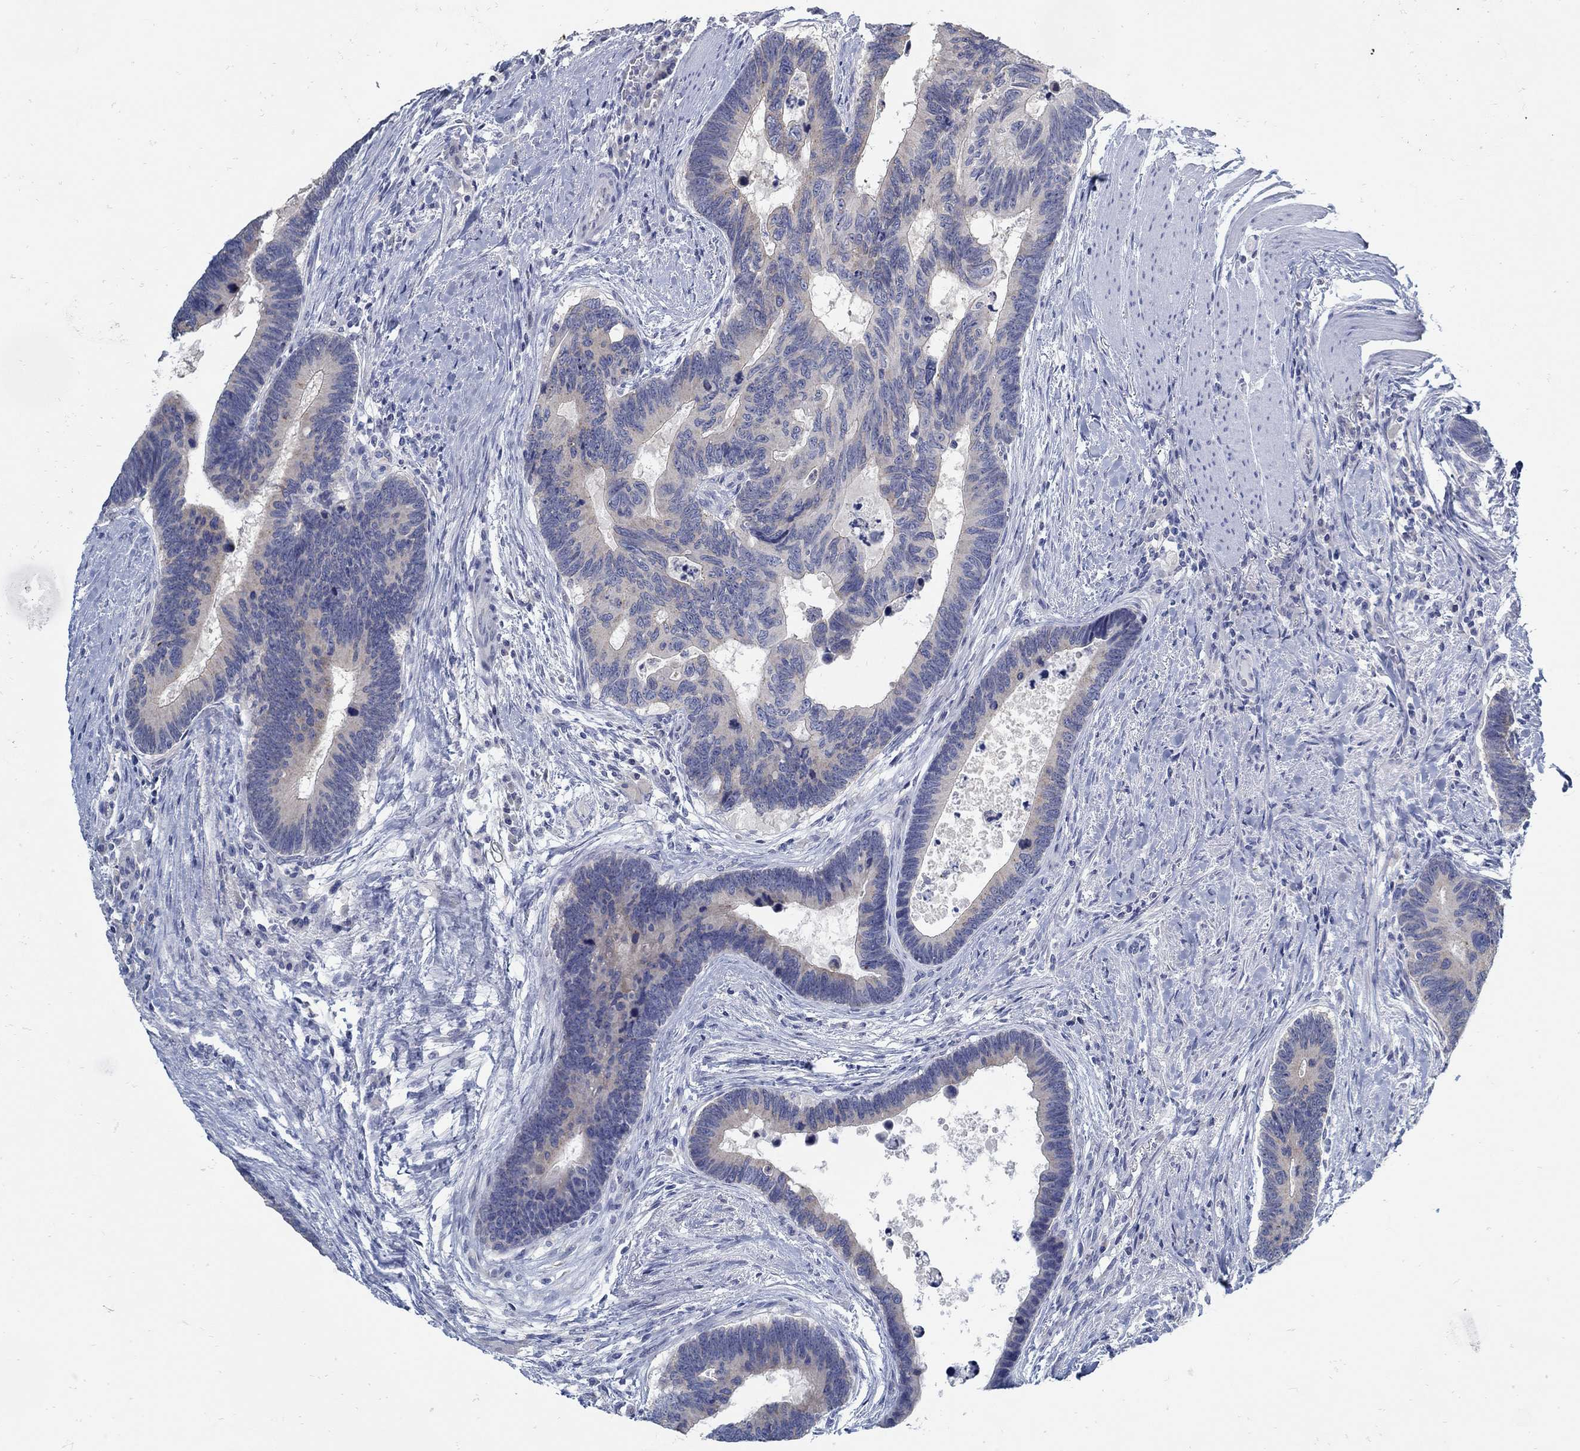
{"staining": {"intensity": "negative", "quantity": "none", "location": "none"}, "tissue": "colorectal cancer", "cell_type": "Tumor cells", "image_type": "cancer", "snomed": [{"axis": "morphology", "description": "Adenocarcinoma, NOS"}, {"axis": "topography", "description": "Colon"}], "caption": "This is an immunohistochemistry (IHC) micrograph of human colorectal adenocarcinoma. There is no positivity in tumor cells.", "gene": "ZFAND4", "patient": {"sex": "female", "age": 77}}